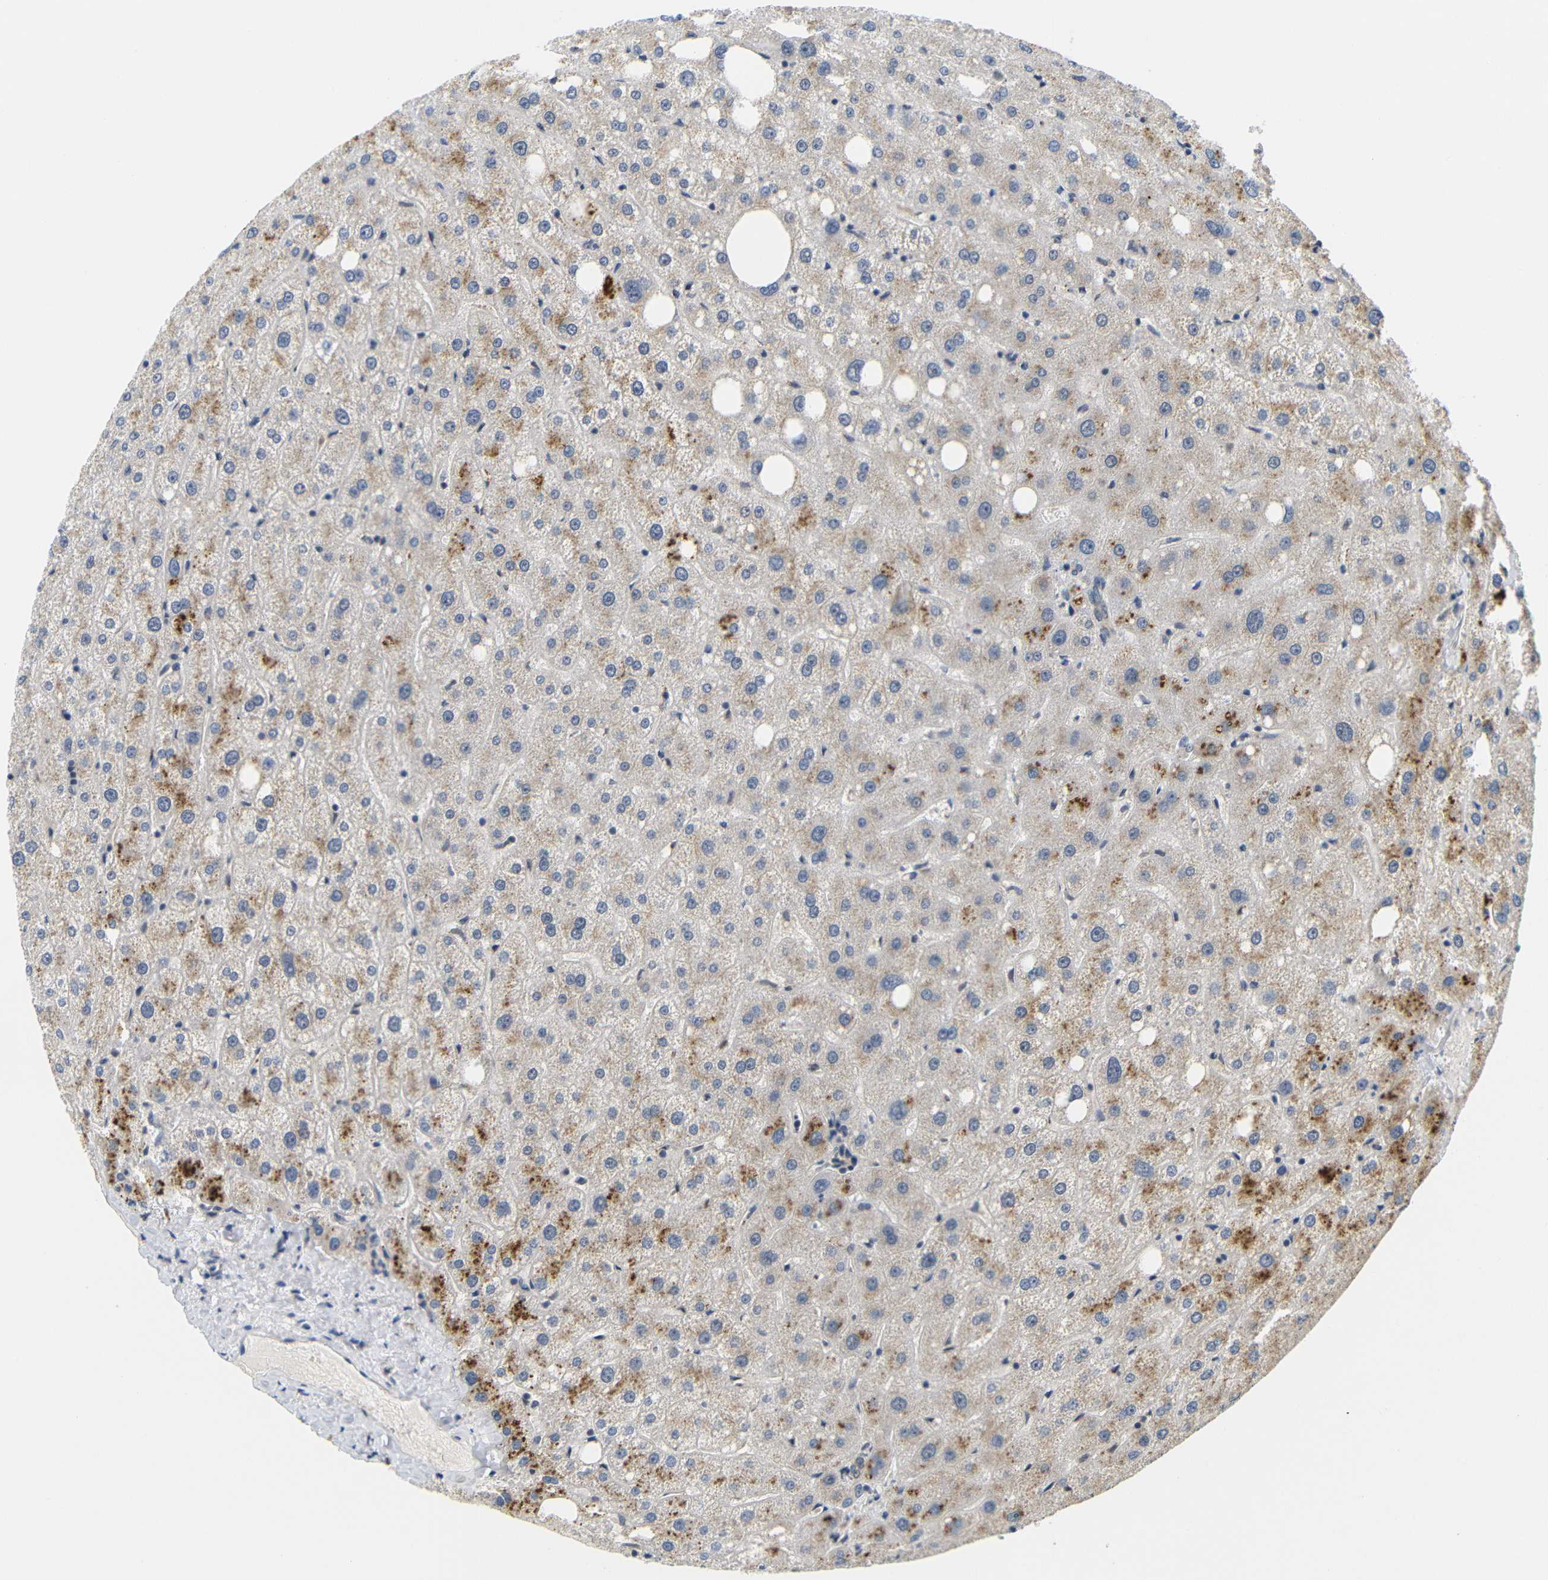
{"staining": {"intensity": "negative", "quantity": "none", "location": "none"}, "tissue": "liver", "cell_type": "Cholangiocytes", "image_type": "normal", "snomed": [{"axis": "morphology", "description": "Normal tissue, NOS"}, {"axis": "topography", "description": "Liver"}], "caption": "Immunohistochemistry (IHC) image of normal liver stained for a protein (brown), which exhibits no staining in cholangiocytes. (Brightfield microscopy of DAB immunohistochemistry at high magnification).", "gene": "GJA5", "patient": {"sex": "male", "age": 73}}